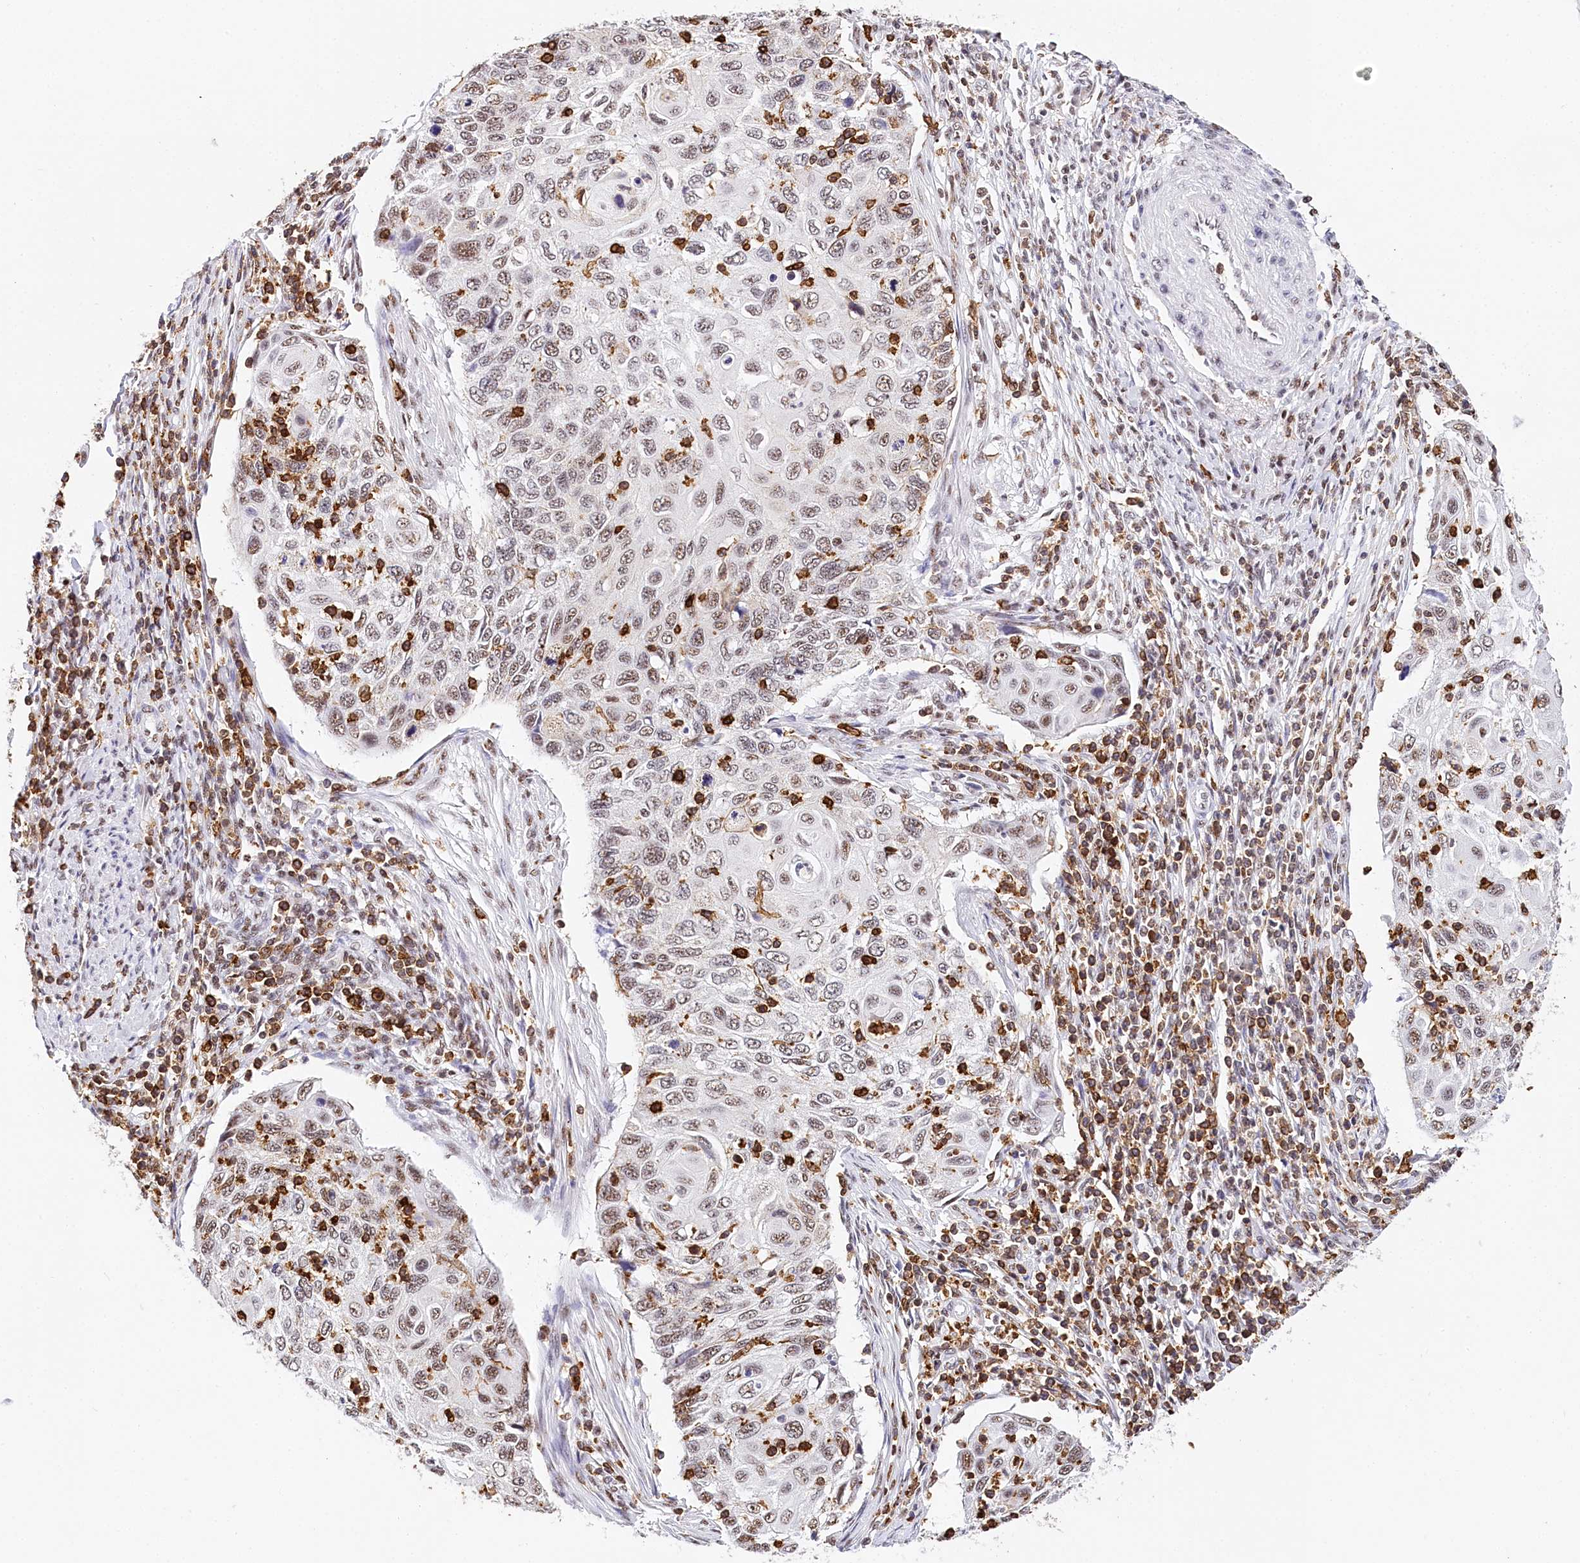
{"staining": {"intensity": "weak", "quantity": "25%-75%", "location": "nuclear"}, "tissue": "cervical cancer", "cell_type": "Tumor cells", "image_type": "cancer", "snomed": [{"axis": "morphology", "description": "Squamous cell carcinoma, NOS"}, {"axis": "topography", "description": "Cervix"}], "caption": "This is a photomicrograph of immunohistochemistry (IHC) staining of cervical cancer, which shows weak positivity in the nuclear of tumor cells.", "gene": "BARD1", "patient": {"sex": "female", "age": 70}}